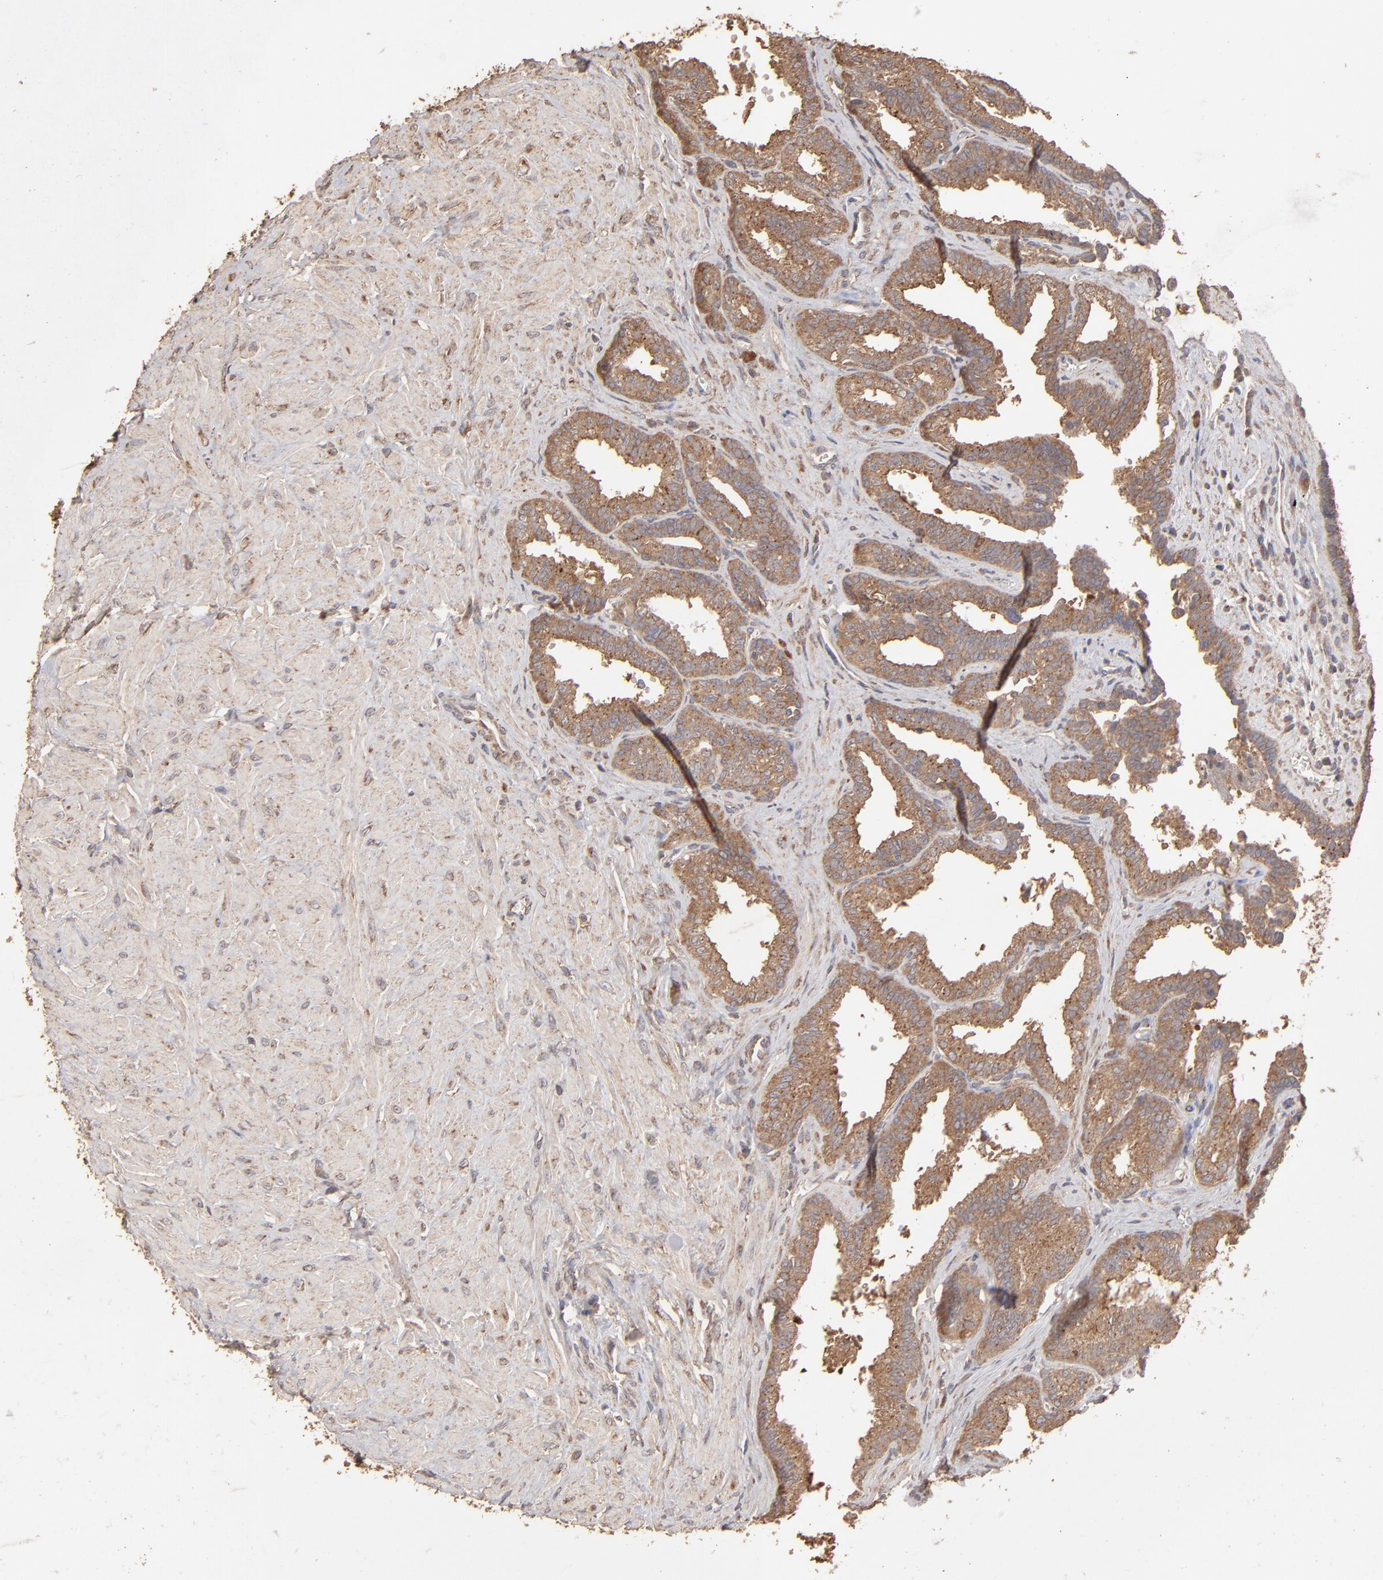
{"staining": {"intensity": "moderate", "quantity": ">75%", "location": "cytoplasmic/membranous"}, "tissue": "seminal vesicle", "cell_type": "Glandular cells", "image_type": "normal", "snomed": [{"axis": "morphology", "description": "Normal tissue, NOS"}, {"axis": "topography", "description": "Seminal veicle"}], "caption": "Protein analysis of normal seminal vesicle shows moderate cytoplasmic/membranous positivity in approximately >75% of glandular cells. The protein of interest is stained brown, and the nuclei are stained in blue (DAB (3,3'-diaminobenzidine) IHC with brightfield microscopy, high magnification).", "gene": "MMP2", "patient": {"sex": "male", "age": 26}}